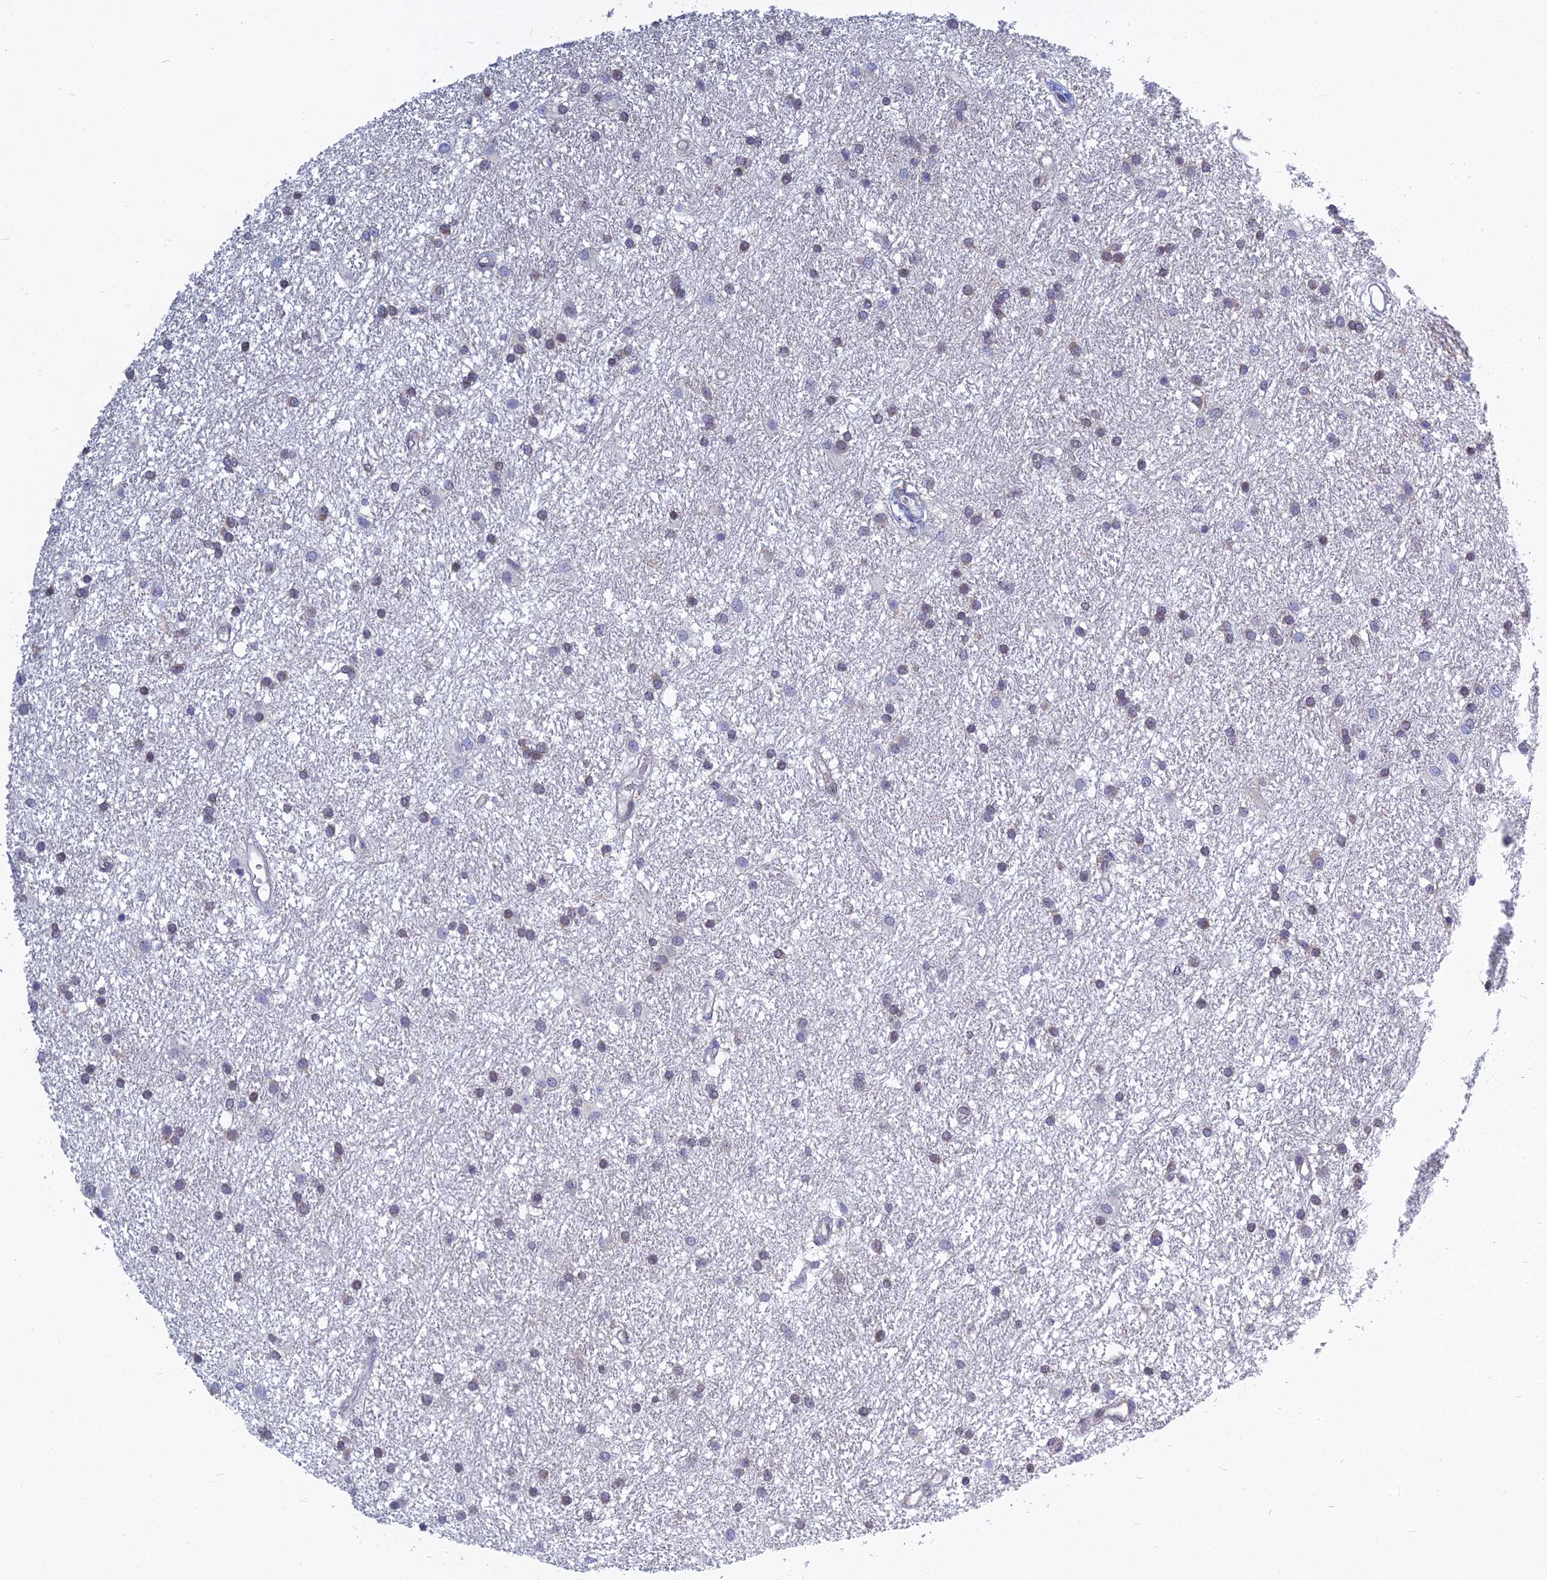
{"staining": {"intensity": "negative", "quantity": "none", "location": "none"}, "tissue": "glioma", "cell_type": "Tumor cells", "image_type": "cancer", "snomed": [{"axis": "morphology", "description": "Glioma, malignant, High grade"}, {"axis": "topography", "description": "Brain"}], "caption": "Immunohistochemical staining of malignant high-grade glioma reveals no significant positivity in tumor cells.", "gene": "KIAA1143", "patient": {"sex": "male", "age": 77}}